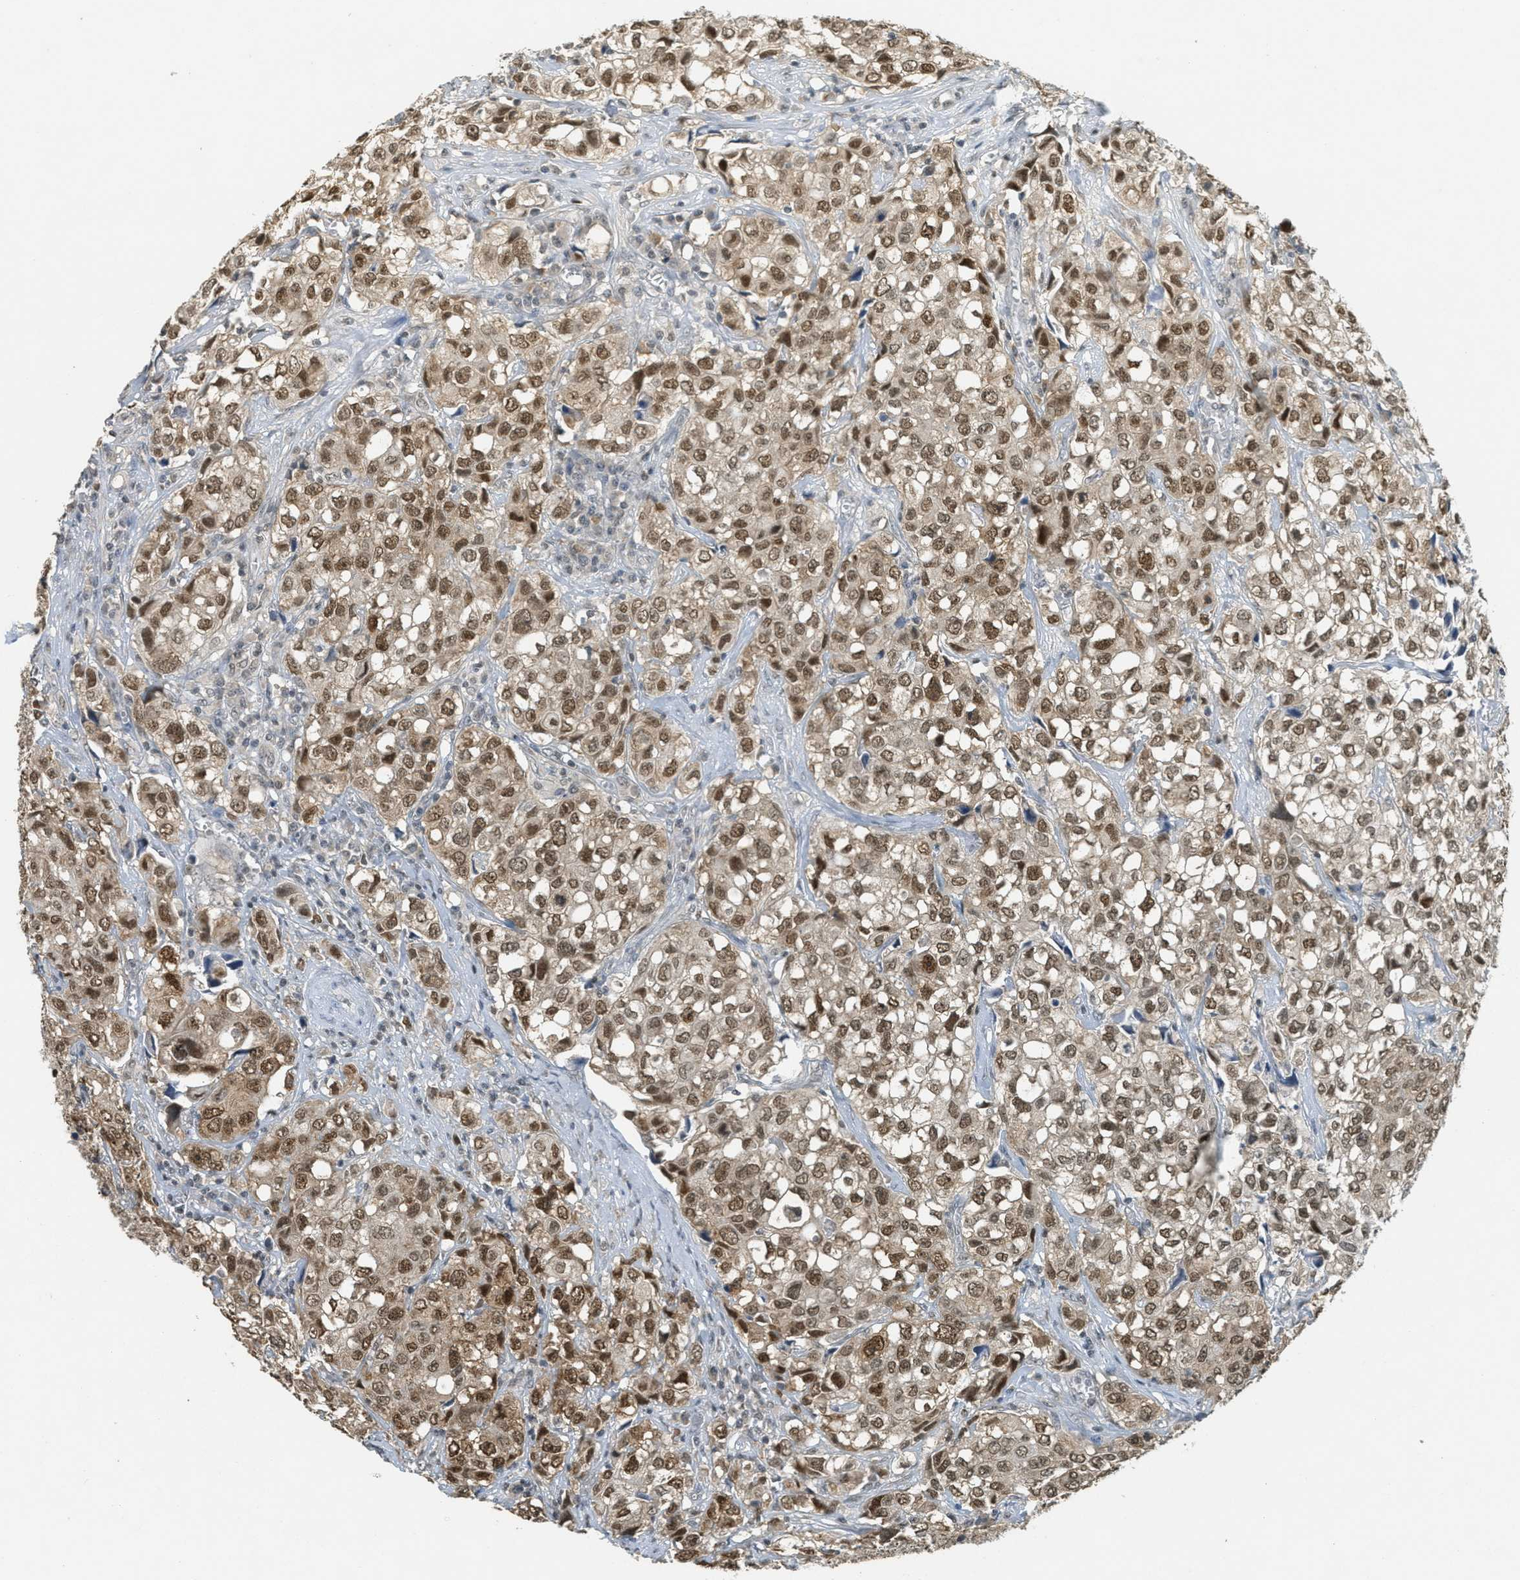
{"staining": {"intensity": "moderate", "quantity": ">75%", "location": "cytoplasmic/membranous,nuclear"}, "tissue": "urothelial cancer", "cell_type": "Tumor cells", "image_type": "cancer", "snomed": [{"axis": "morphology", "description": "Urothelial carcinoma, High grade"}, {"axis": "topography", "description": "Urinary bladder"}], "caption": "Immunohistochemical staining of human urothelial cancer demonstrates medium levels of moderate cytoplasmic/membranous and nuclear expression in approximately >75% of tumor cells.", "gene": "DNAJB1", "patient": {"sex": "female", "age": 75}}